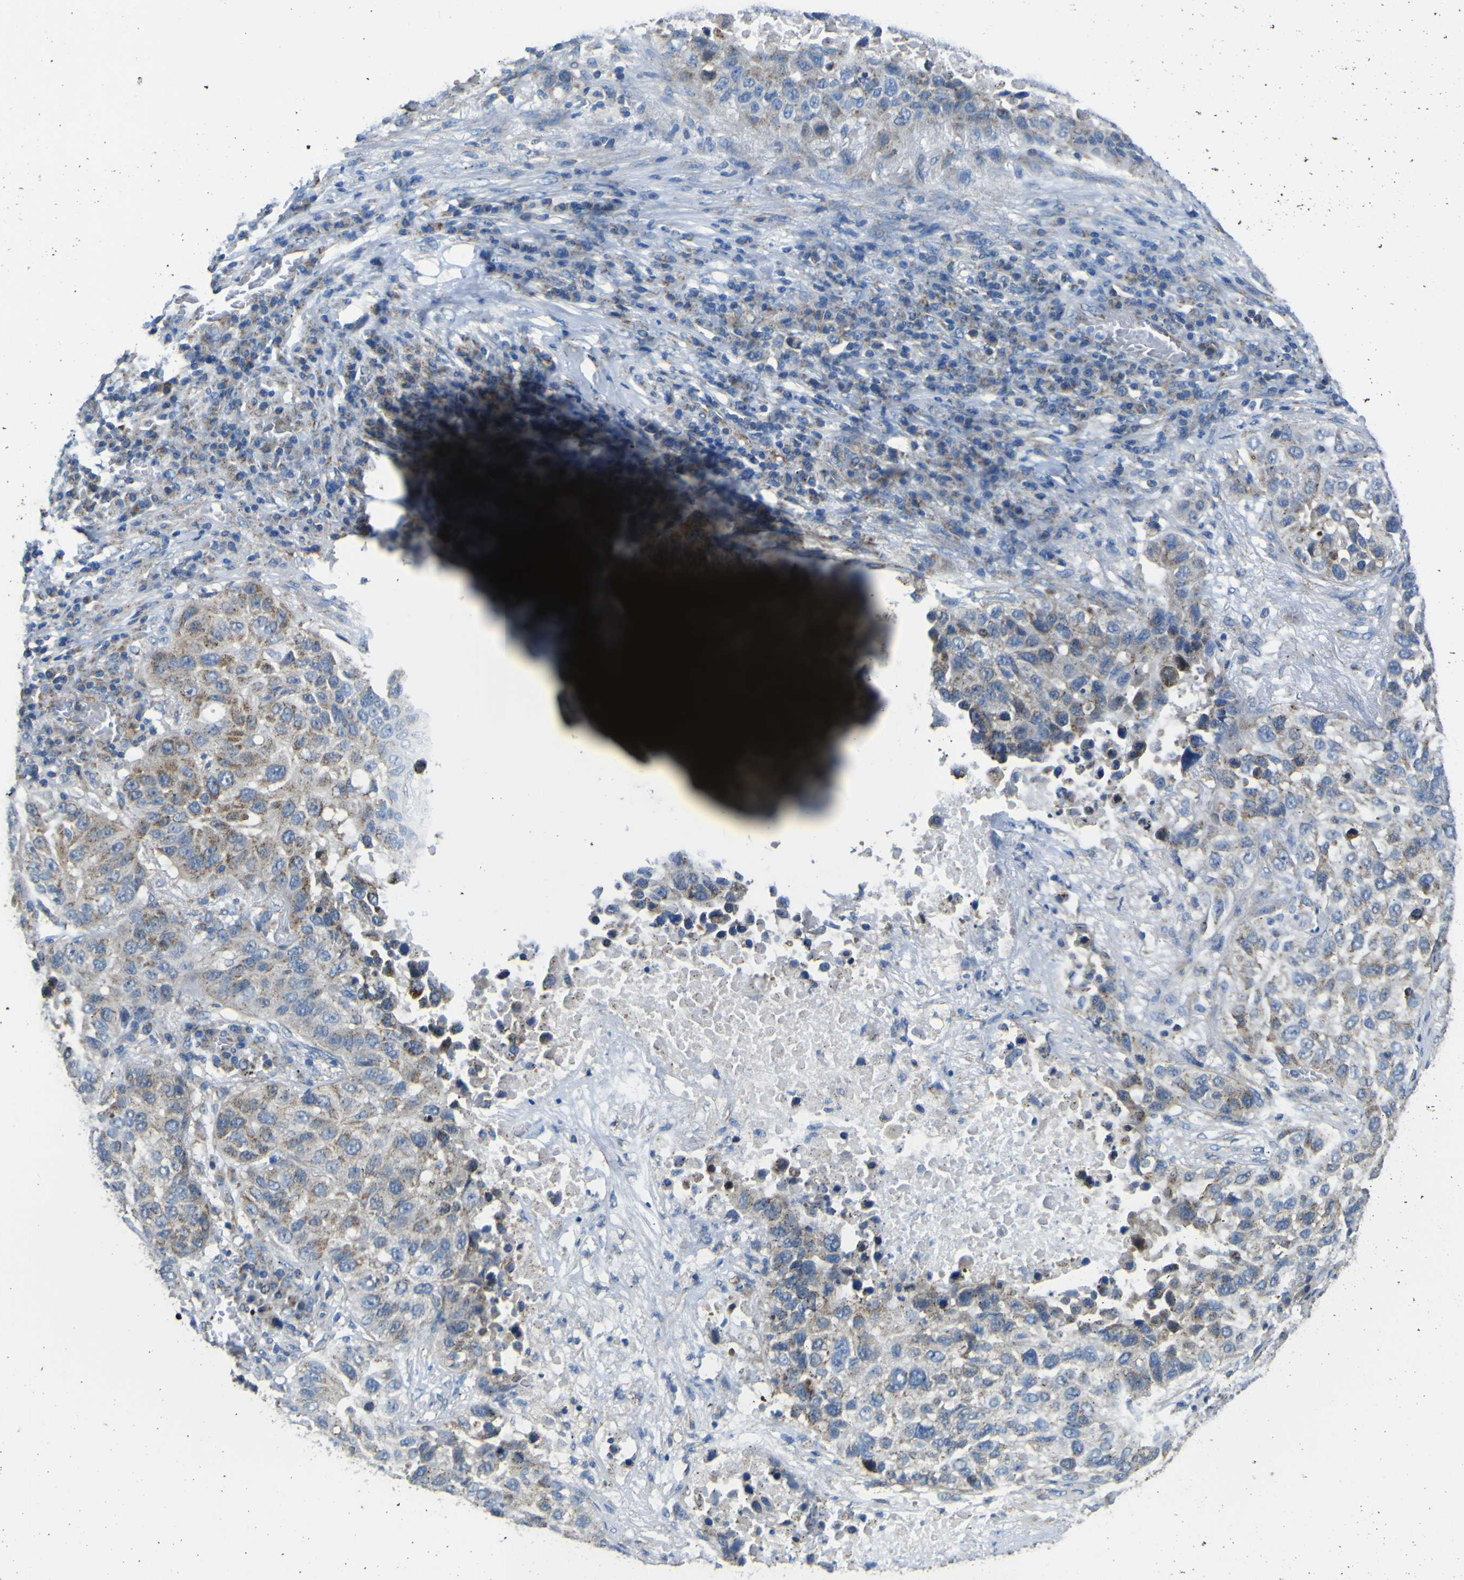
{"staining": {"intensity": "weak", "quantity": "25%-75%", "location": "cytoplasmic/membranous"}, "tissue": "lung cancer", "cell_type": "Tumor cells", "image_type": "cancer", "snomed": [{"axis": "morphology", "description": "Squamous cell carcinoma, NOS"}, {"axis": "topography", "description": "Lung"}], "caption": "The immunohistochemical stain shows weak cytoplasmic/membranous positivity in tumor cells of lung squamous cell carcinoma tissue. (DAB IHC, brown staining for protein, blue staining for nuclei).", "gene": "ALDH18A1", "patient": {"sex": "male", "age": 57}}